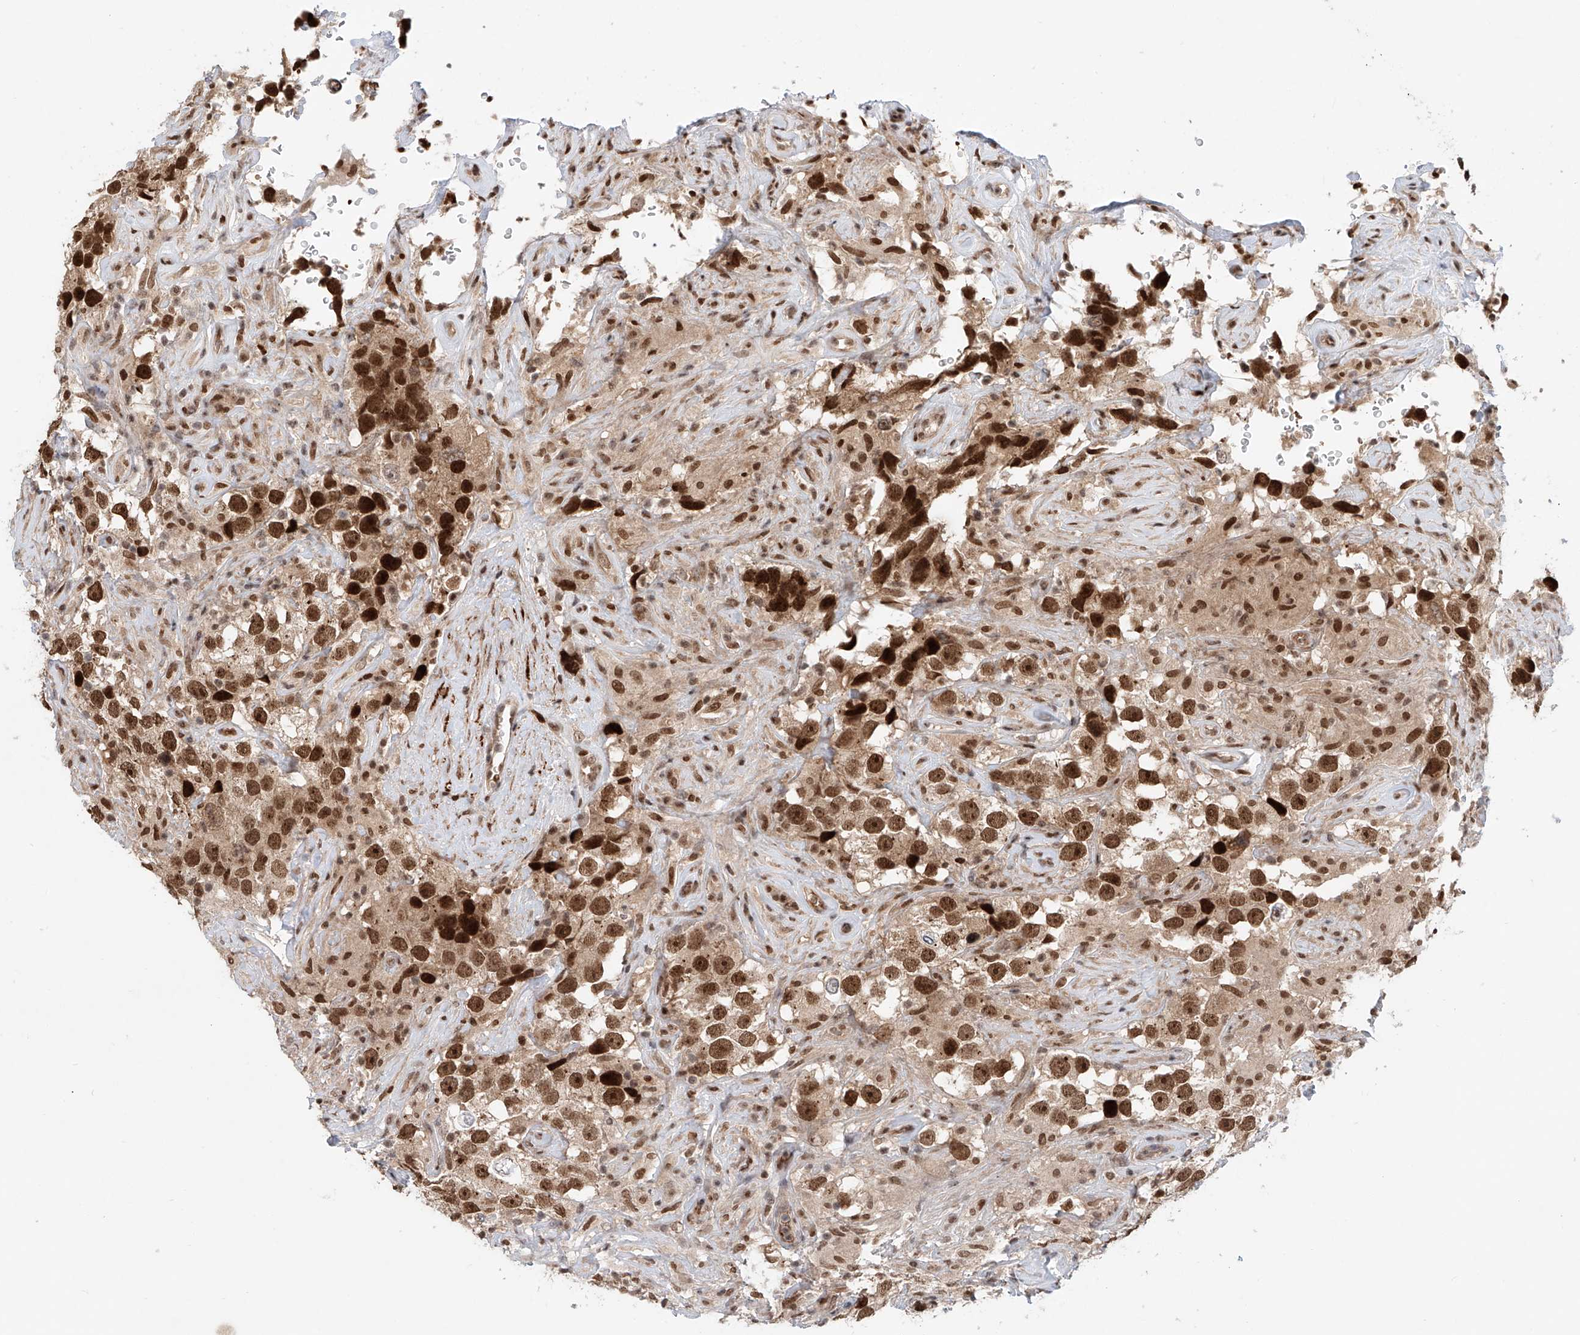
{"staining": {"intensity": "strong", "quantity": ">75%", "location": "nuclear"}, "tissue": "testis cancer", "cell_type": "Tumor cells", "image_type": "cancer", "snomed": [{"axis": "morphology", "description": "Seminoma, NOS"}, {"axis": "topography", "description": "Testis"}], "caption": "Immunohistochemical staining of seminoma (testis) shows high levels of strong nuclear protein expression in approximately >75% of tumor cells.", "gene": "ZNF470", "patient": {"sex": "male", "age": 49}}